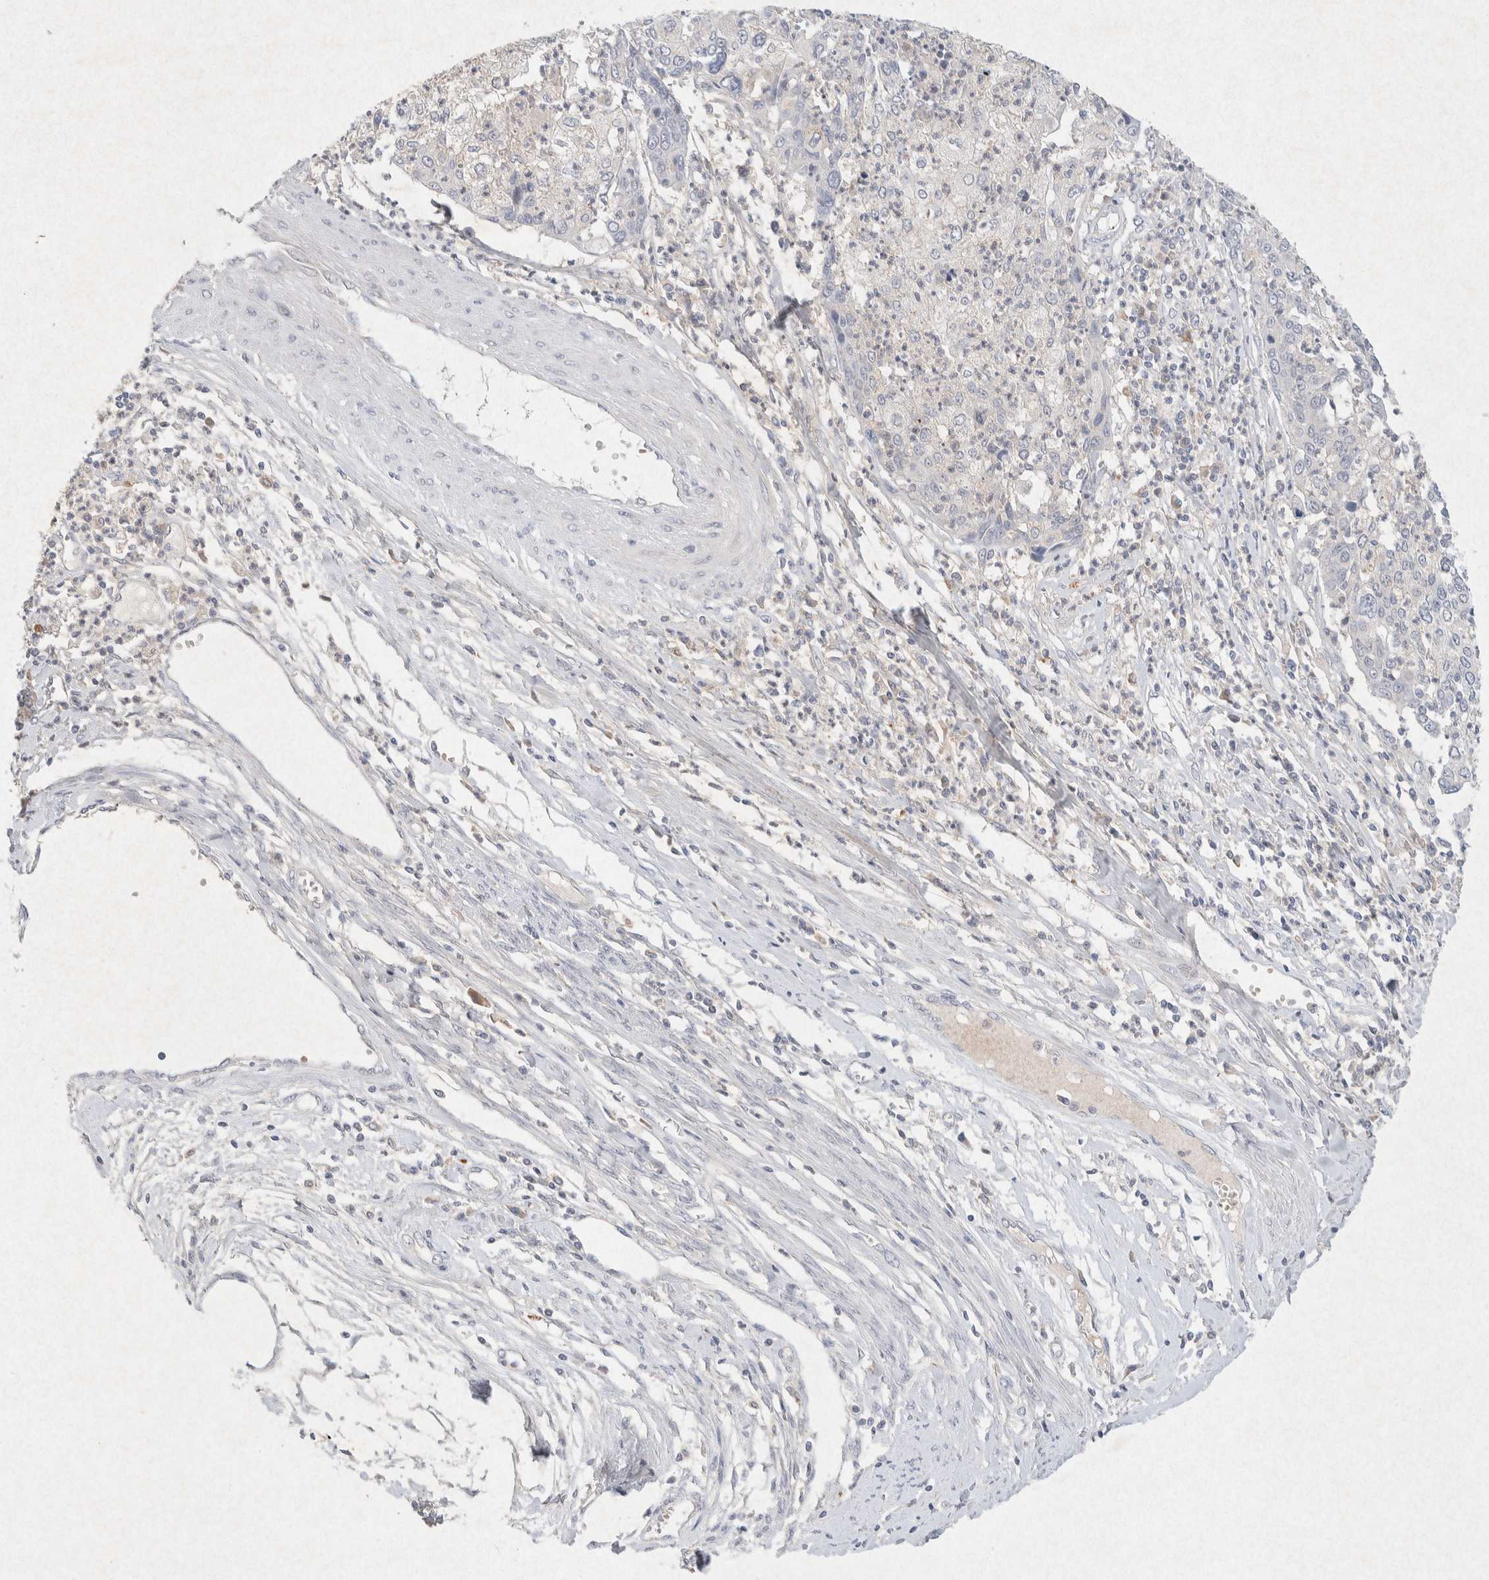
{"staining": {"intensity": "negative", "quantity": "none", "location": "none"}, "tissue": "cervical cancer", "cell_type": "Tumor cells", "image_type": "cancer", "snomed": [{"axis": "morphology", "description": "Squamous cell carcinoma, NOS"}, {"axis": "topography", "description": "Cervix"}], "caption": "A high-resolution micrograph shows IHC staining of cervical cancer, which demonstrates no significant positivity in tumor cells.", "gene": "GNAI1", "patient": {"sex": "female", "age": 40}}